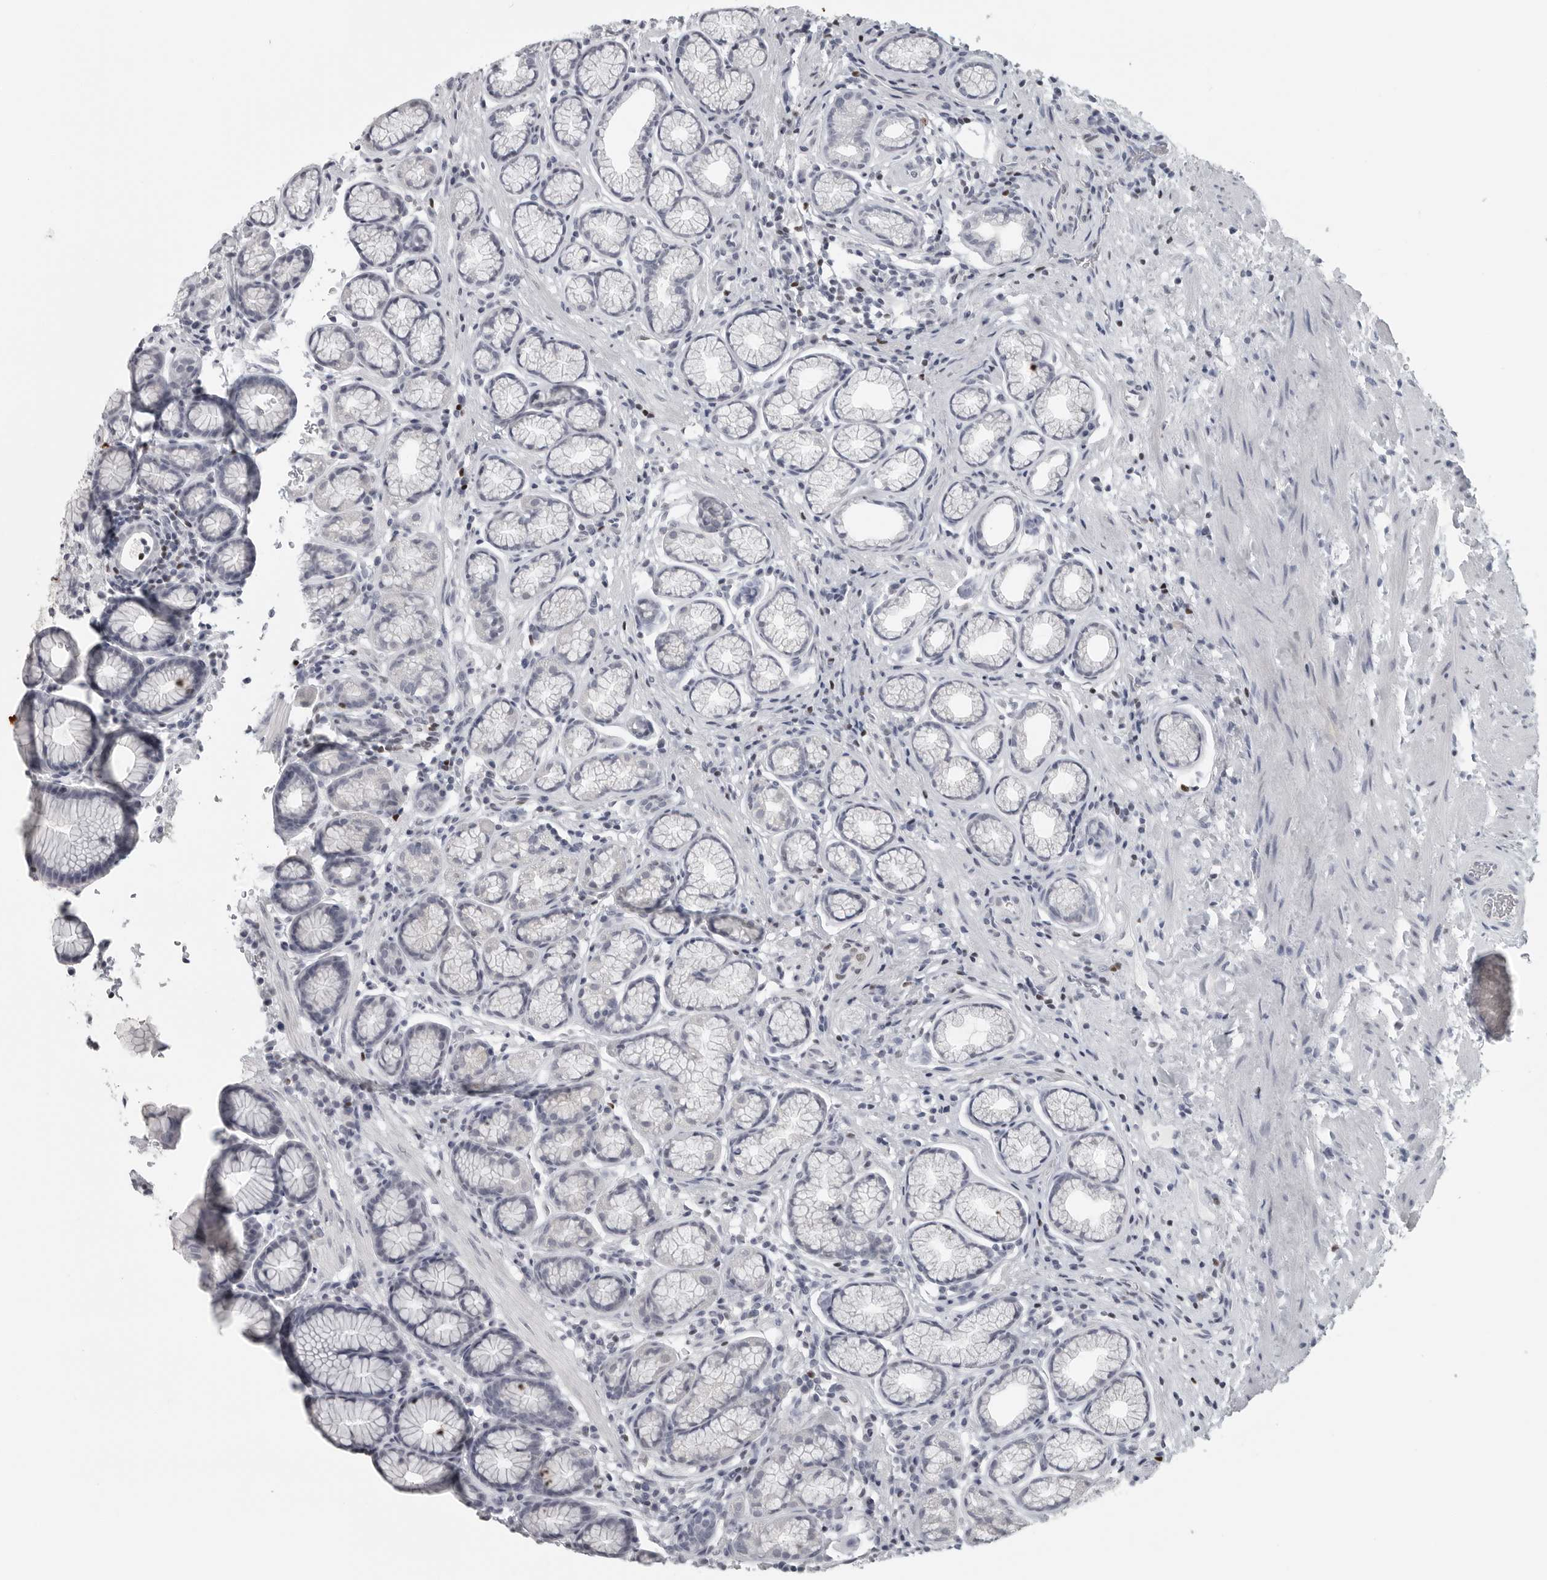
{"staining": {"intensity": "negative", "quantity": "none", "location": "none"}, "tissue": "stomach", "cell_type": "Glandular cells", "image_type": "normal", "snomed": [{"axis": "morphology", "description": "Normal tissue, NOS"}, {"axis": "topography", "description": "Stomach"}], "caption": "Immunohistochemistry (IHC) histopathology image of normal stomach: stomach stained with DAB (3,3'-diaminobenzidine) demonstrates no significant protein expression in glandular cells.", "gene": "SATB2", "patient": {"sex": "male", "age": 42}}